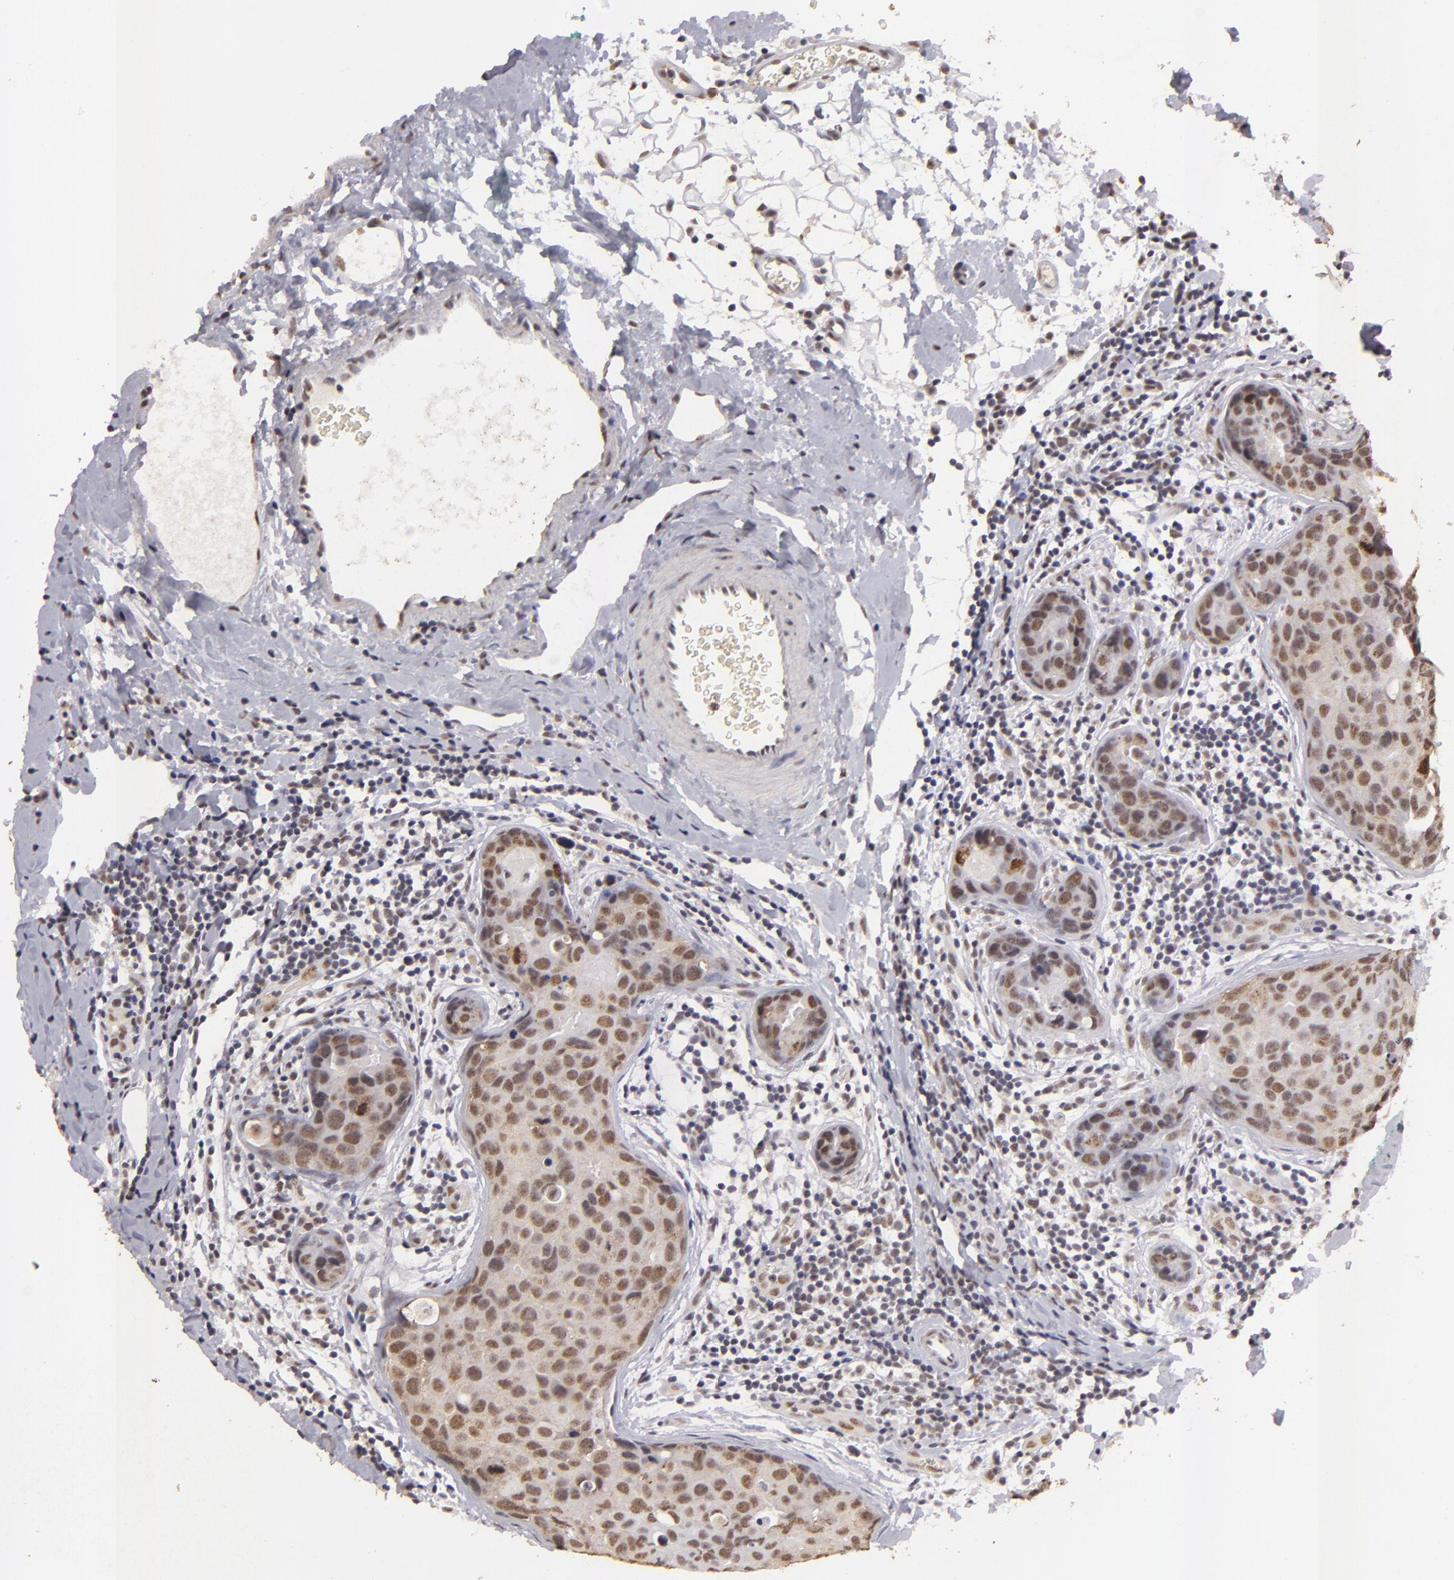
{"staining": {"intensity": "moderate", "quantity": ">75%", "location": "nuclear"}, "tissue": "breast cancer", "cell_type": "Tumor cells", "image_type": "cancer", "snomed": [{"axis": "morphology", "description": "Duct carcinoma"}, {"axis": "topography", "description": "Breast"}], "caption": "The image exhibits immunohistochemical staining of breast cancer (intraductal carcinoma). There is moderate nuclear expression is appreciated in about >75% of tumor cells.", "gene": "CBX3", "patient": {"sex": "female", "age": 24}}